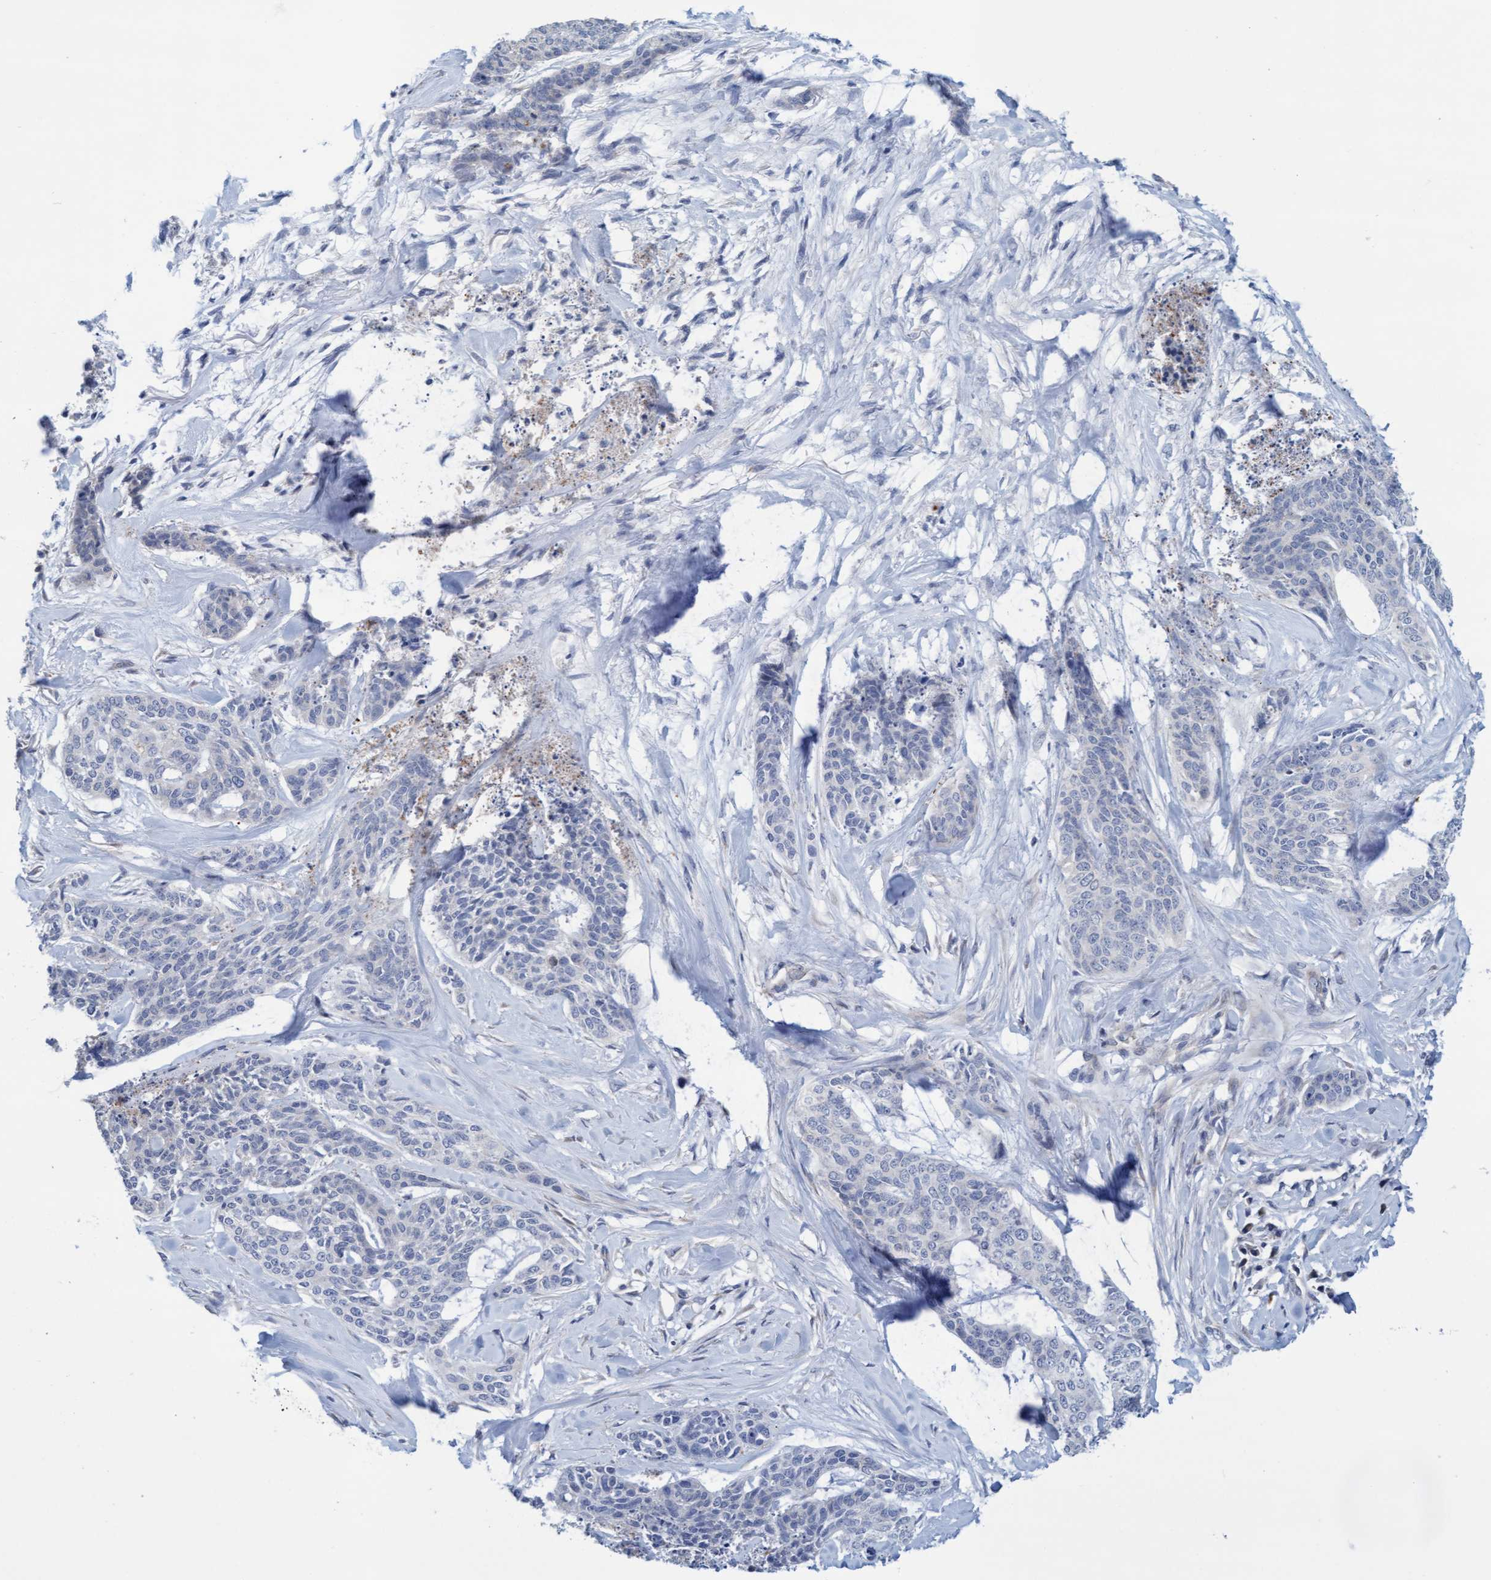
{"staining": {"intensity": "negative", "quantity": "none", "location": "none"}, "tissue": "skin cancer", "cell_type": "Tumor cells", "image_type": "cancer", "snomed": [{"axis": "morphology", "description": "Basal cell carcinoma"}, {"axis": "topography", "description": "Skin"}], "caption": "Skin cancer (basal cell carcinoma) stained for a protein using IHC shows no positivity tumor cells.", "gene": "SLC28A3", "patient": {"sex": "female", "age": 64}}